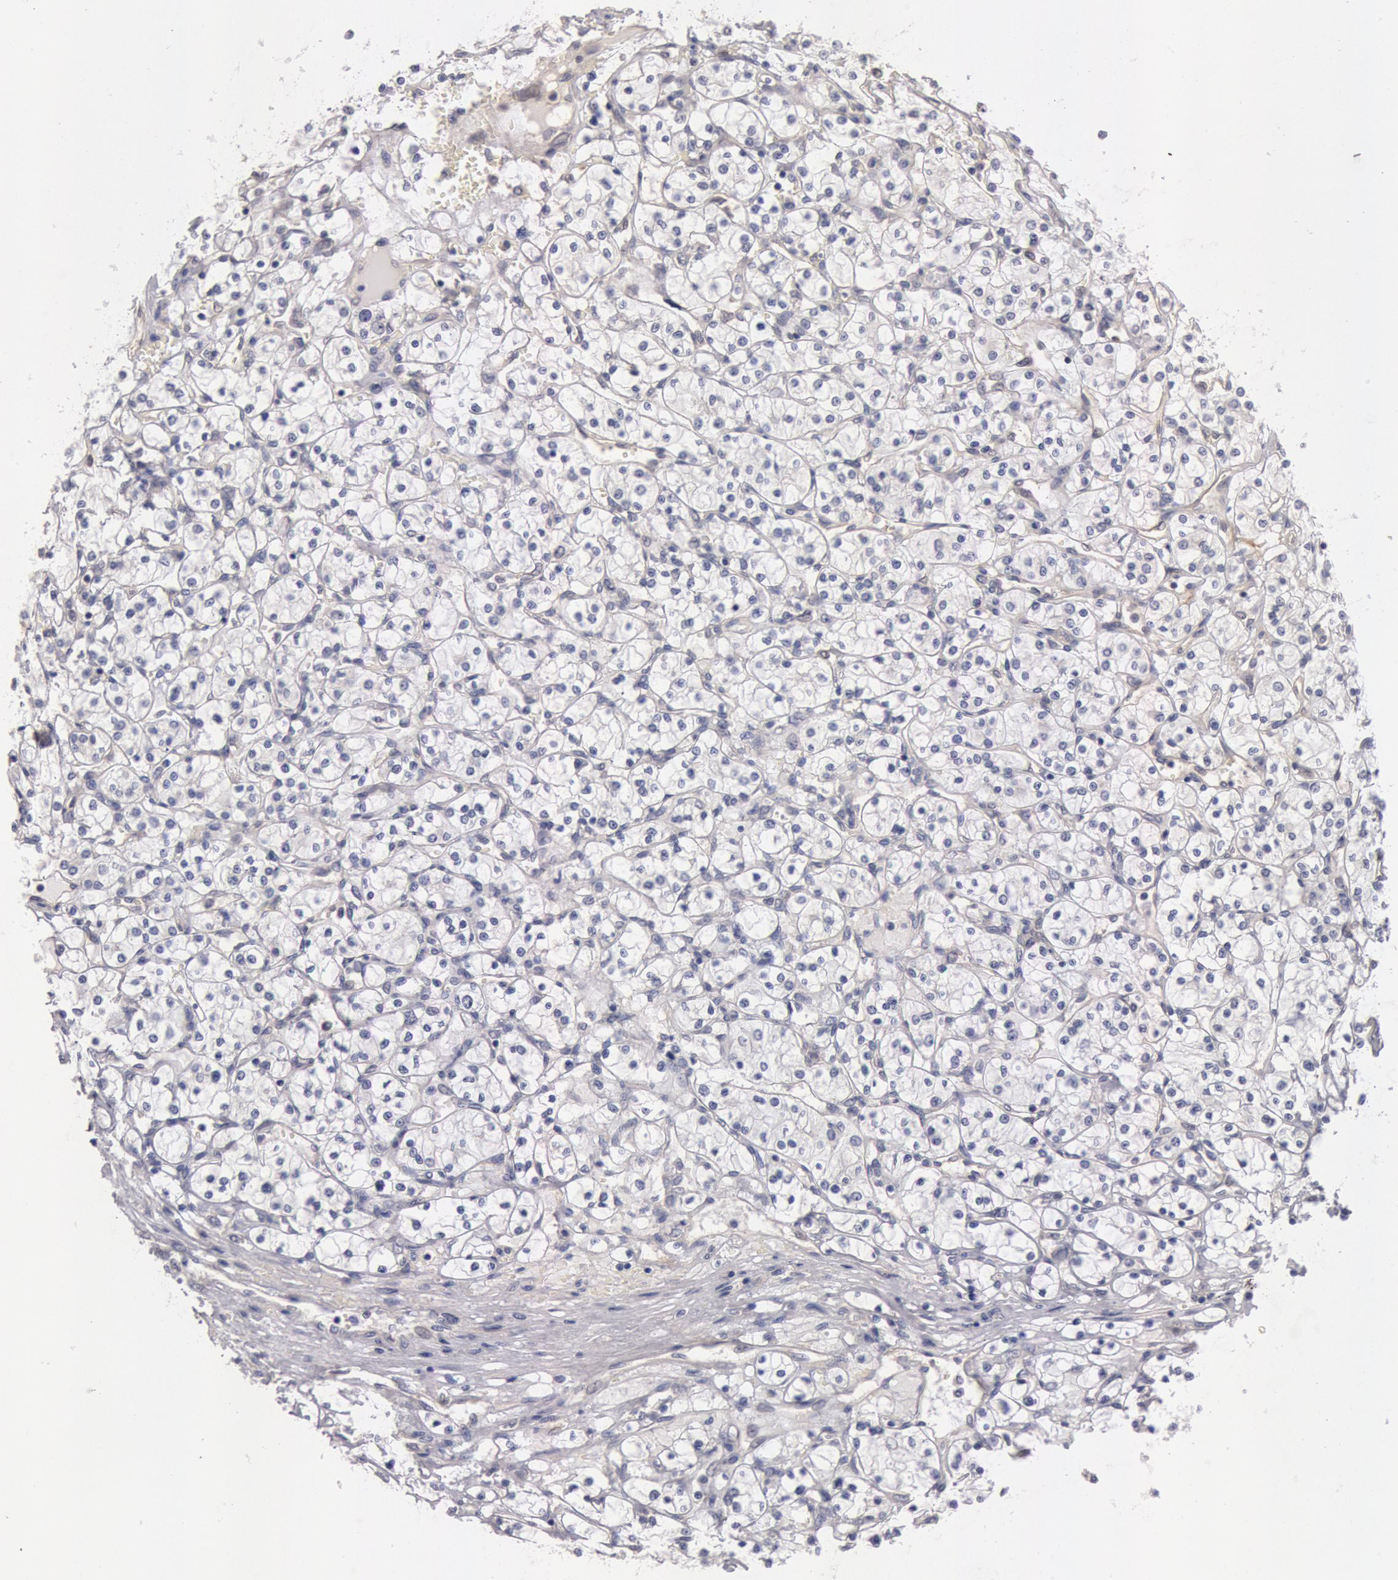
{"staining": {"intensity": "negative", "quantity": "none", "location": "none"}, "tissue": "renal cancer", "cell_type": "Tumor cells", "image_type": "cancer", "snomed": [{"axis": "morphology", "description": "Adenocarcinoma, NOS"}, {"axis": "topography", "description": "Kidney"}], "caption": "DAB (3,3'-diaminobenzidine) immunohistochemical staining of human renal adenocarcinoma shows no significant staining in tumor cells.", "gene": "DNAJA1", "patient": {"sex": "male", "age": 61}}